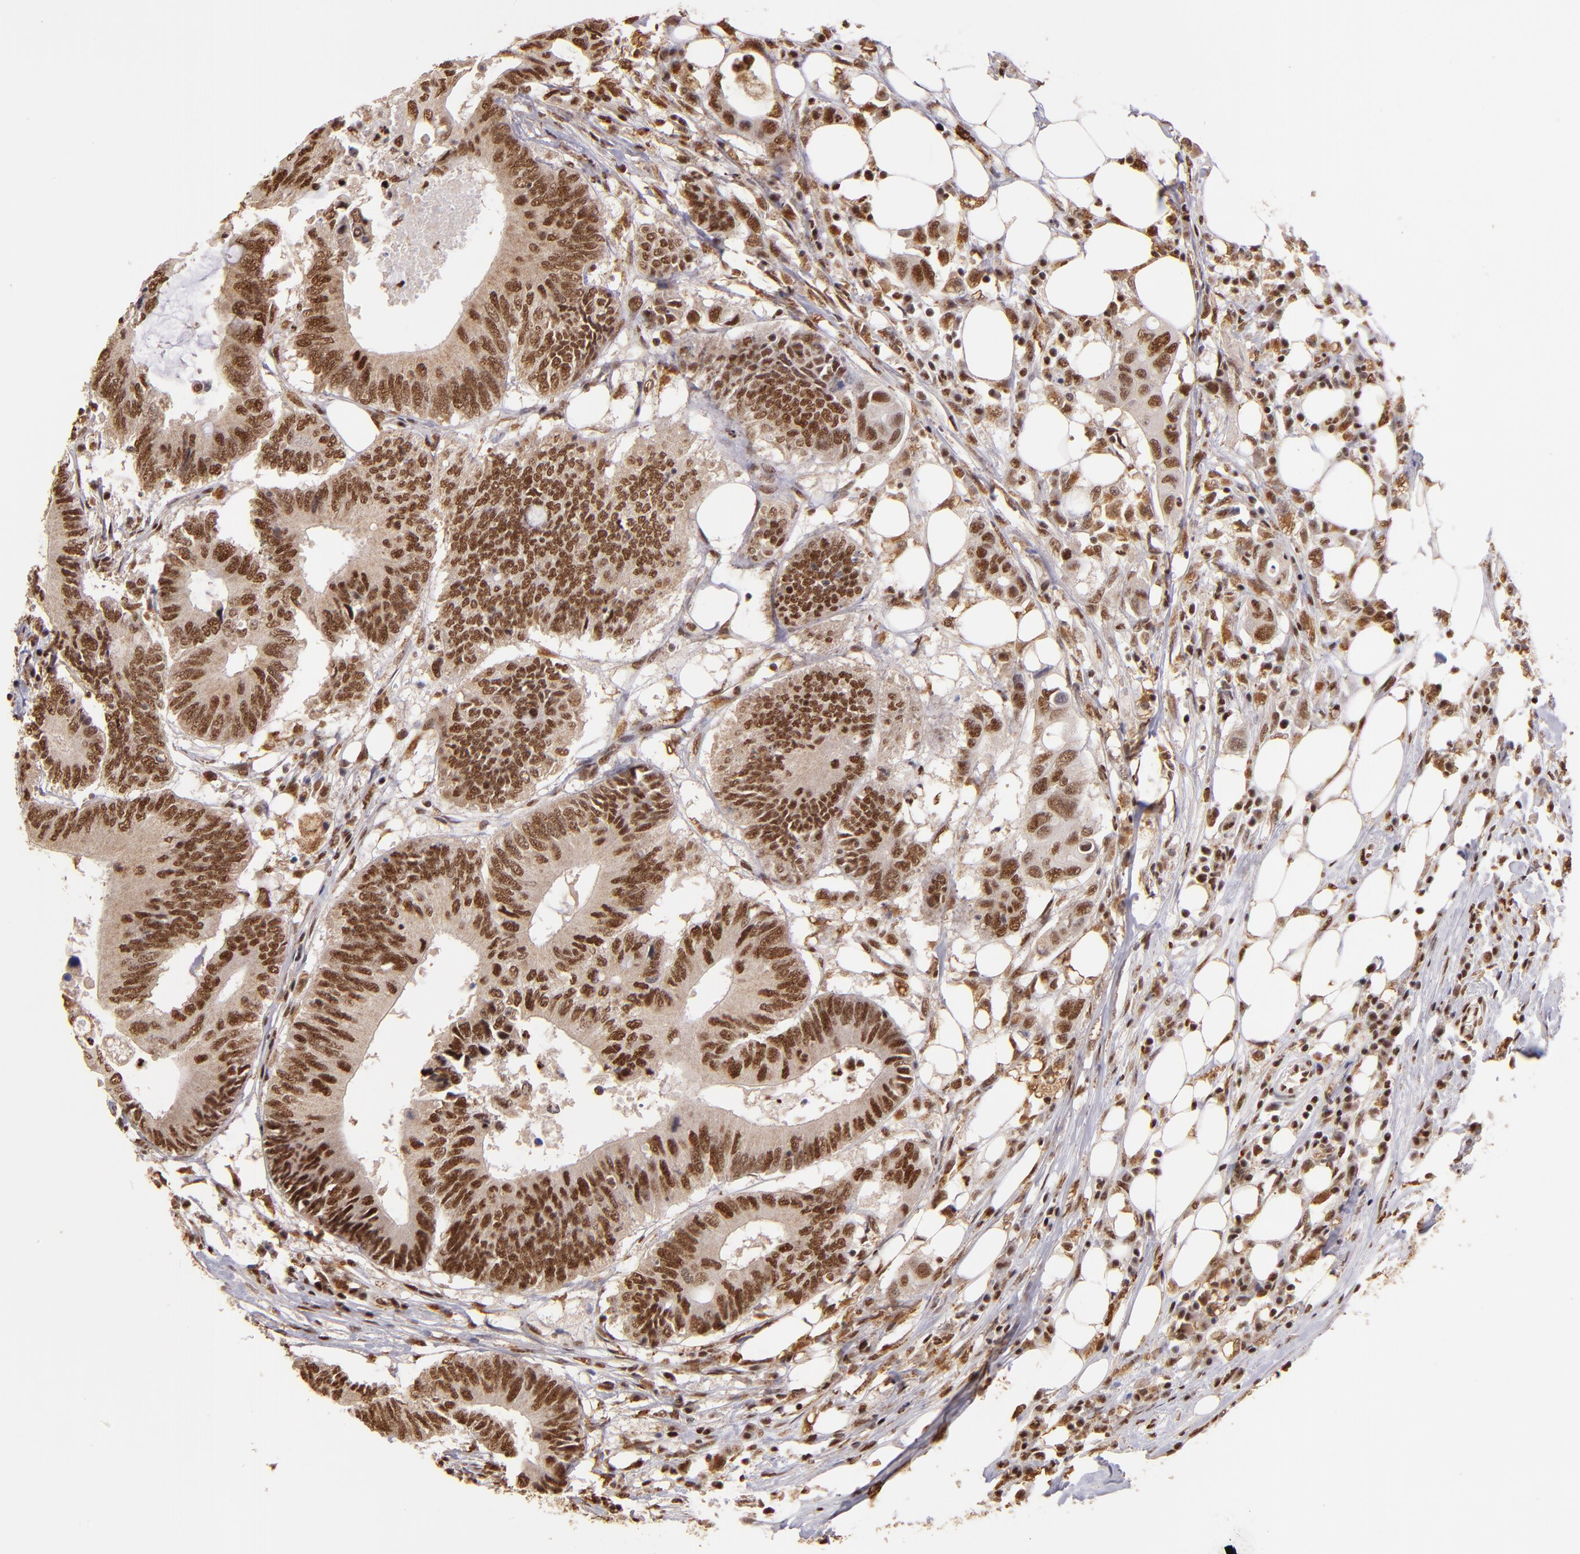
{"staining": {"intensity": "strong", "quantity": ">75%", "location": "cytoplasmic/membranous,nuclear"}, "tissue": "colorectal cancer", "cell_type": "Tumor cells", "image_type": "cancer", "snomed": [{"axis": "morphology", "description": "Adenocarcinoma, NOS"}, {"axis": "topography", "description": "Colon"}], "caption": "This is an image of immunohistochemistry (IHC) staining of adenocarcinoma (colorectal), which shows strong staining in the cytoplasmic/membranous and nuclear of tumor cells.", "gene": "SP1", "patient": {"sex": "male", "age": 71}}